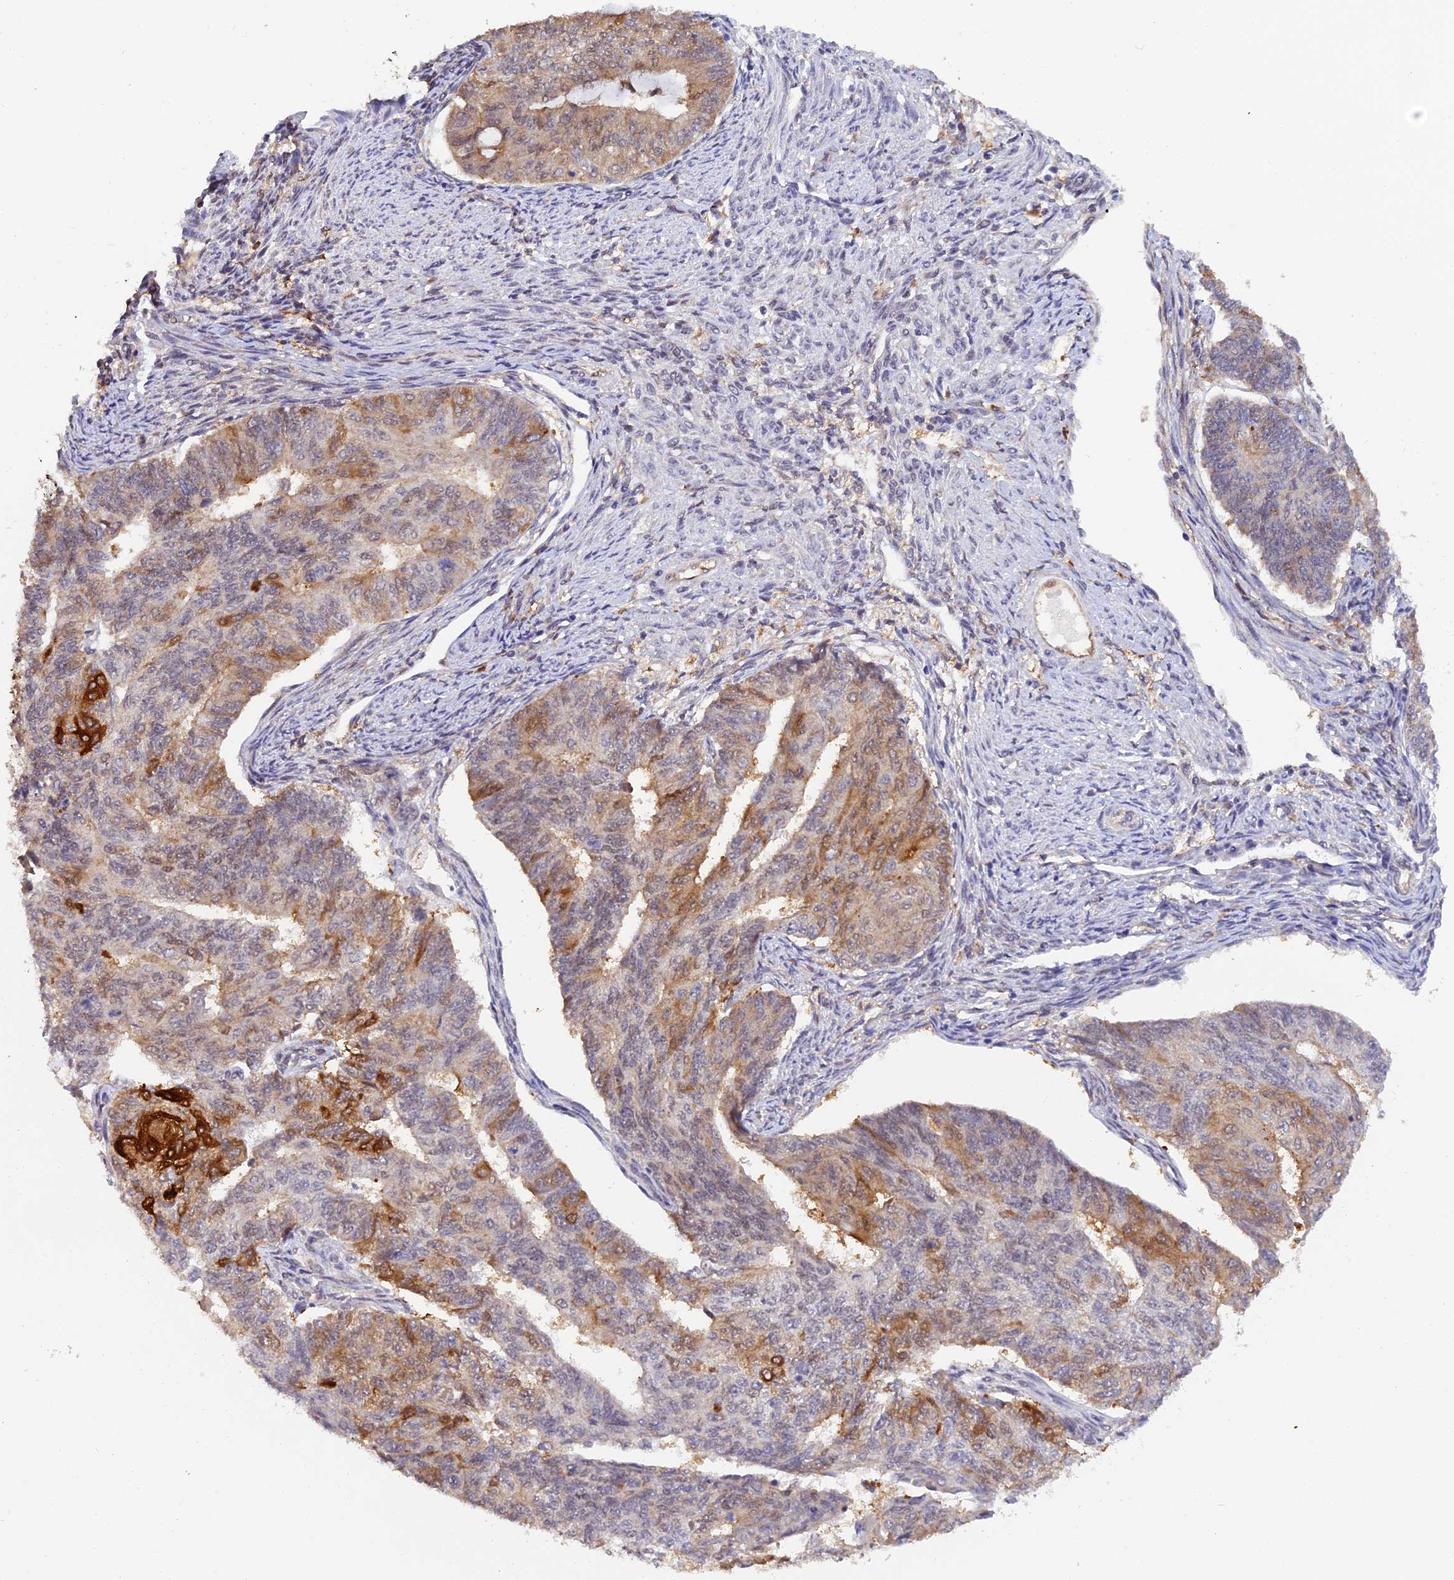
{"staining": {"intensity": "strong", "quantity": "<25%", "location": "cytoplasmic/membranous"}, "tissue": "endometrial cancer", "cell_type": "Tumor cells", "image_type": "cancer", "snomed": [{"axis": "morphology", "description": "Adenocarcinoma, NOS"}, {"axis": "topography", "description": "Endometrium"}], "caption": "A brown stain shows strong cytoplasmic/membranous positivity of a protein in human endometrial adenocarcinoma tumor cells.", "gene": "MNS1", "patient": {"sex": "female", "age": 32}}